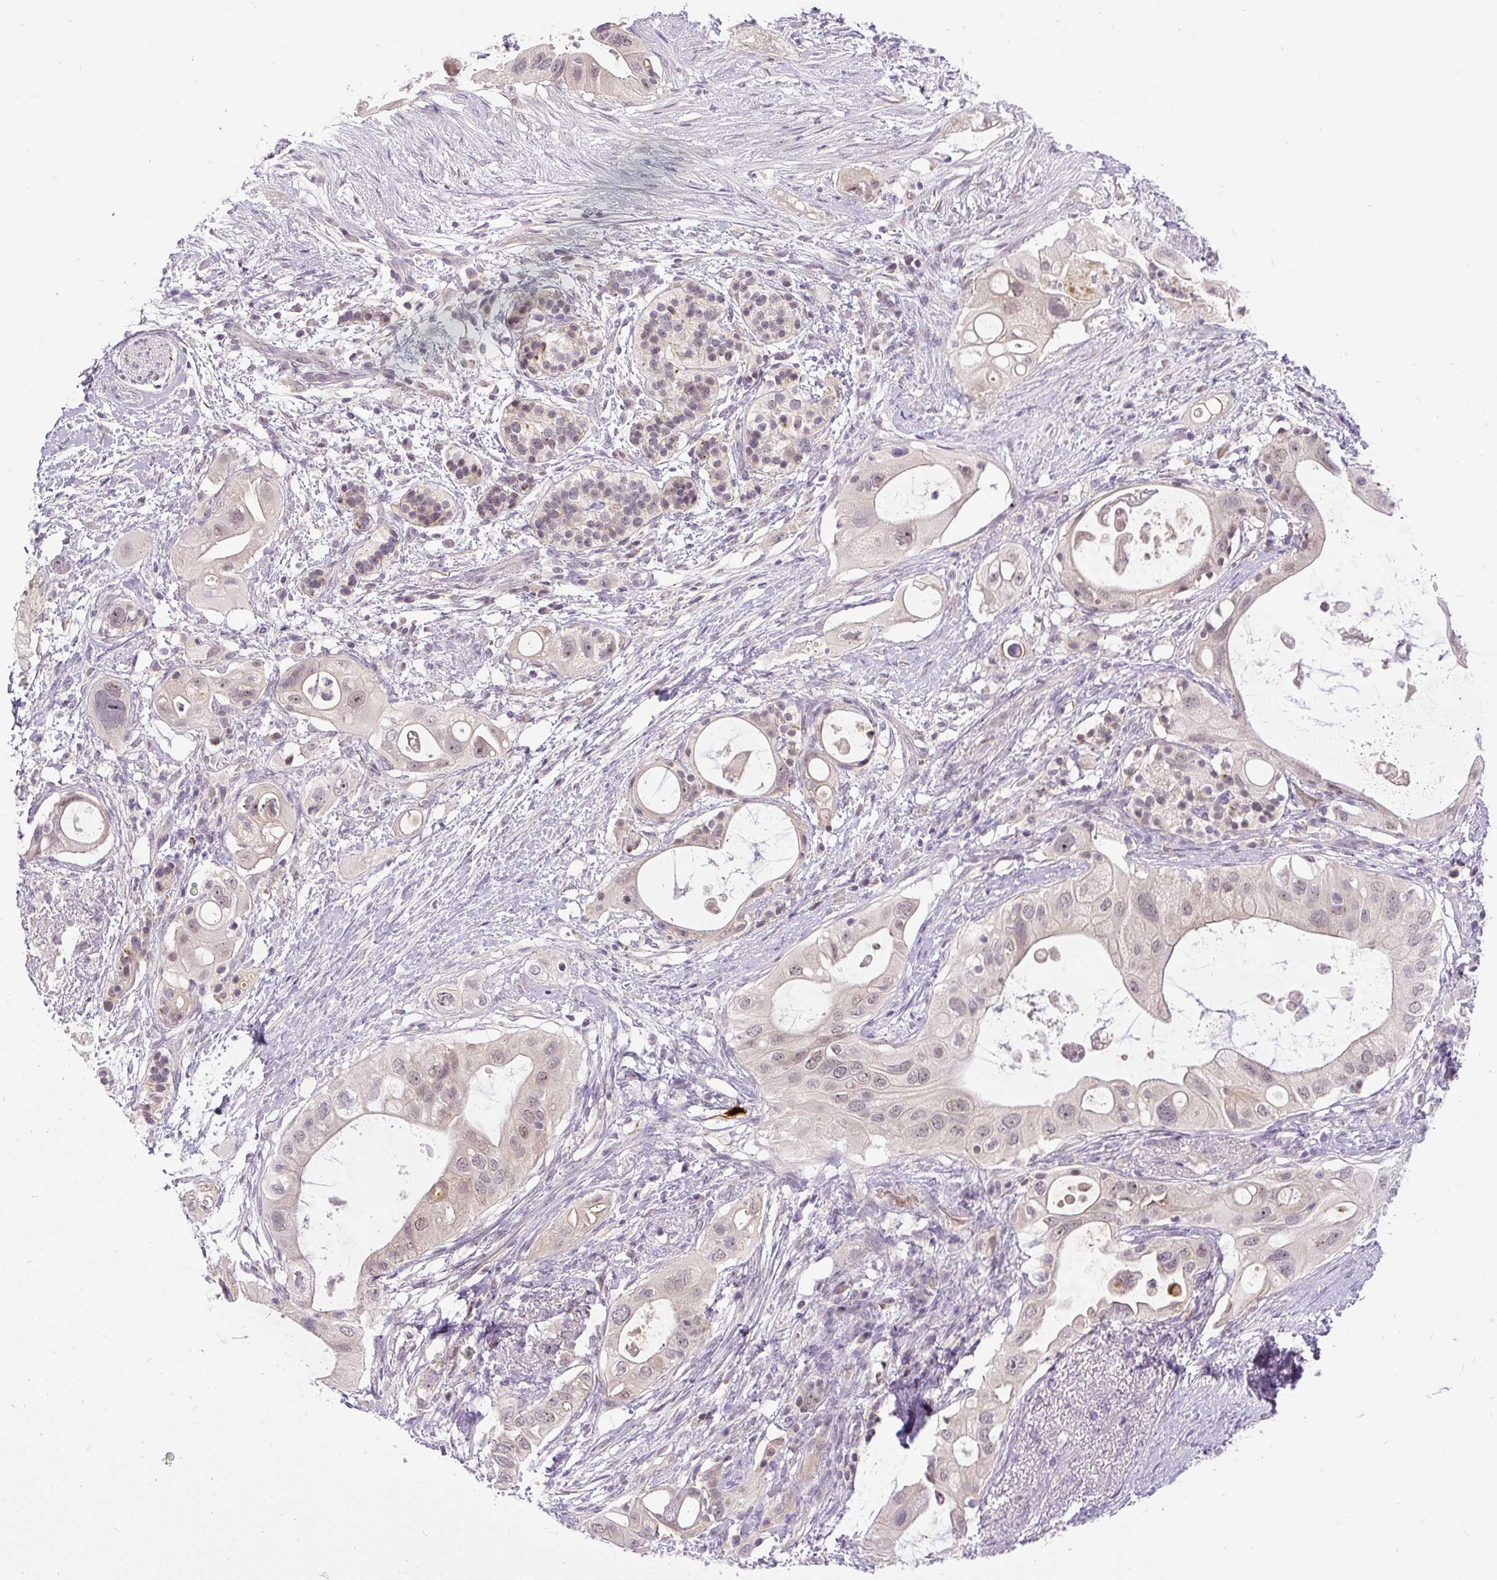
{"staining": {"intensity": "weak", "quantity": "25%-75%", "location": "nuclear"}, "tissue": "pancreatic cancer", "cell_type": "Tumor cells", "image_type": "cancer", "snomed": [{"axis": "morphology", "description": "Adenocarcinoma, NOS"}, {"axis": "topography", "description": "Pancreas"}], "caption": "Weak nuclear protein staining is present in about 25%-75% of tumor cells in pancreatic cancer (adenocarcinoma). (DAB = brown stain, brightfield microscopy at high magnification).", "gene": "FAM117B", "patient": {"sex": "female", "age": 72}}